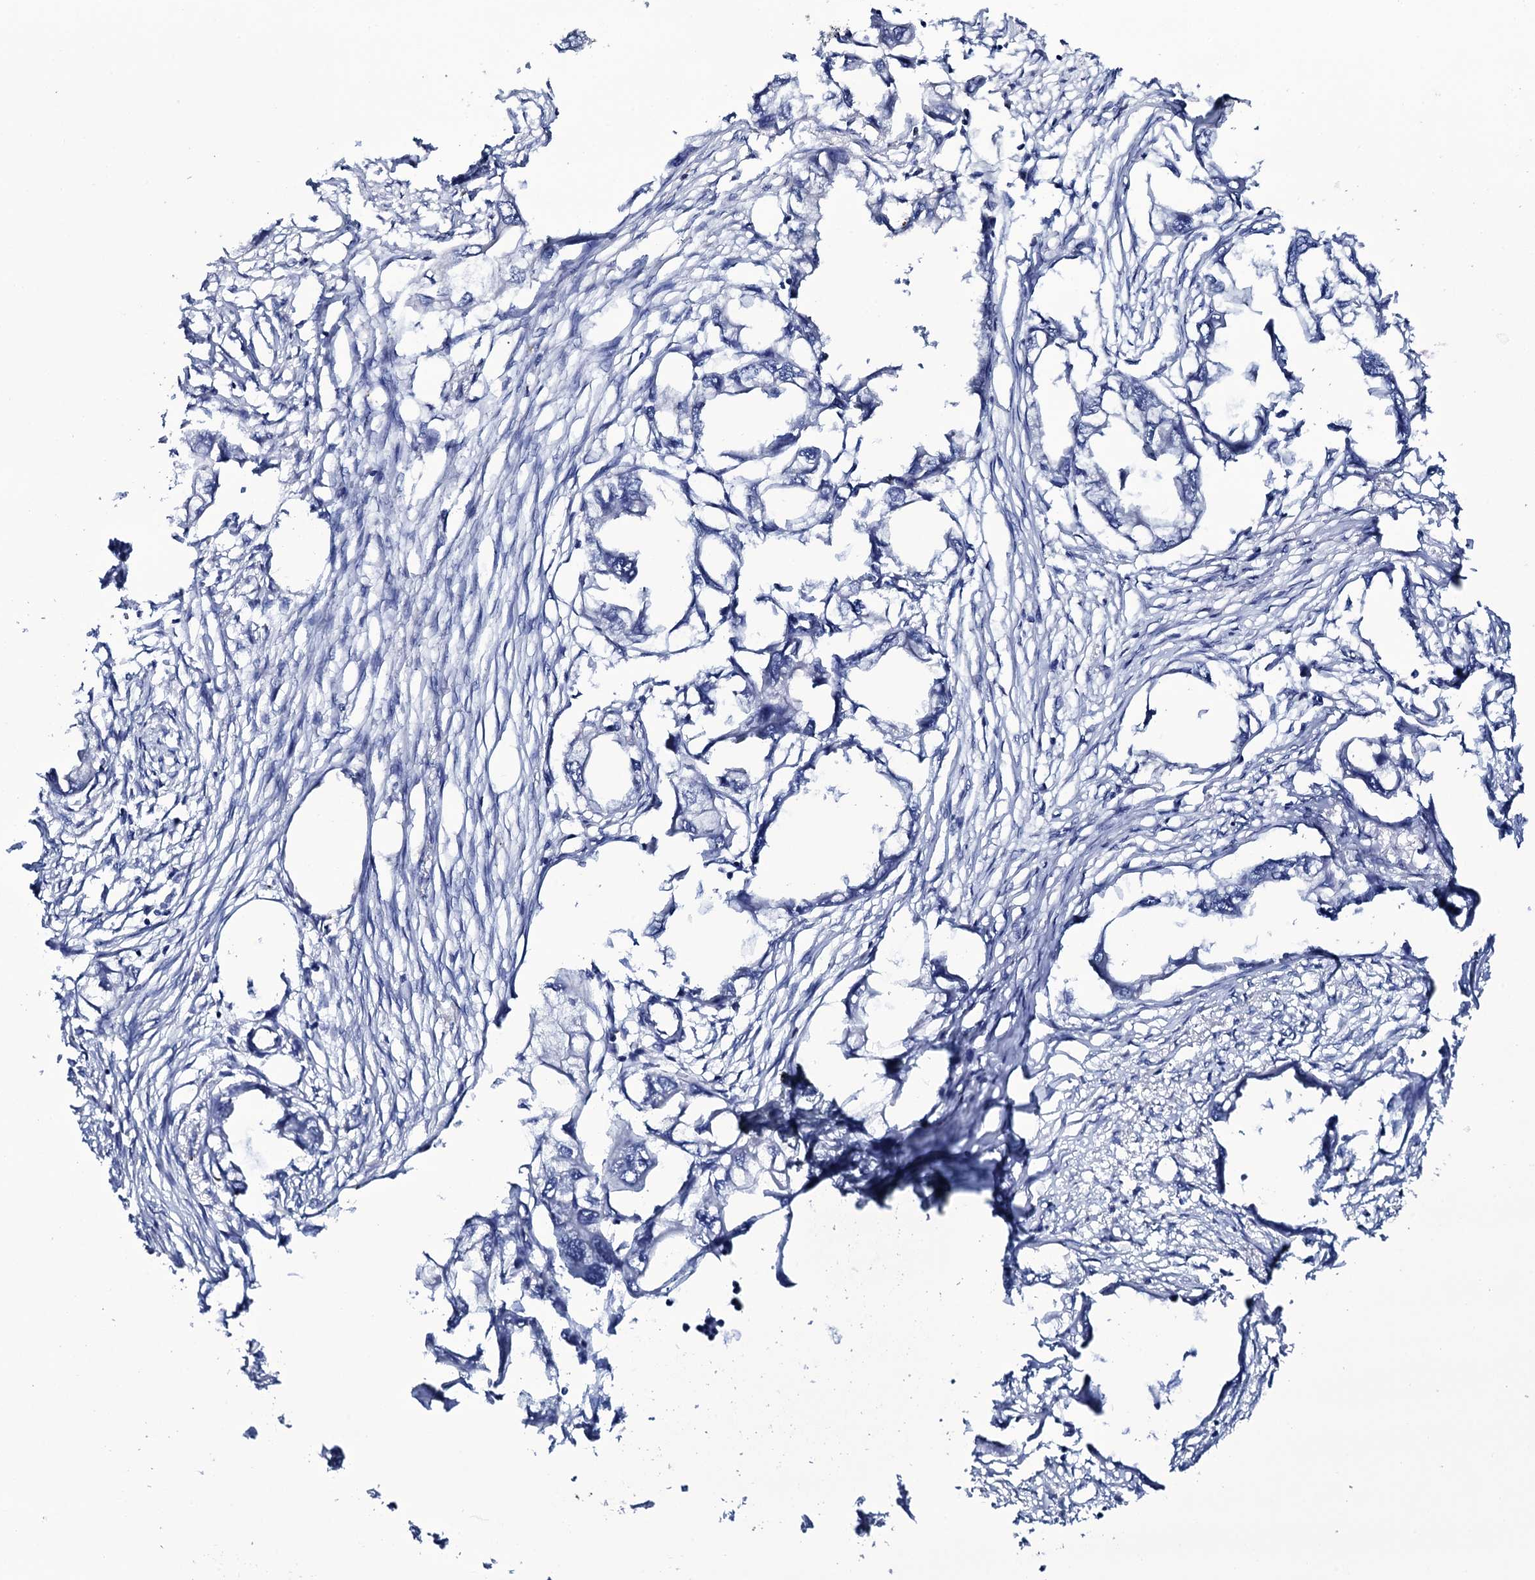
{"staining": {"intensity": "negative", "quantity": "none", "location": "none"}, "tissue": "endometrial cancer", "cell_type": "Tumor cells", "image_type": "cancer", "snomed": [{"axis": "morphology", "description": "Adenocarcinoma, NOS"}, {"axis": "morphology", "description": "Adenocarcinoma, metastatic, NOS"}, {"axis": "topography", "description": "Adipose tissue"}, {"axis": "topography", "description": "Endometrium"}], "caption": "Micrograph shows no protein staining in tumor cells of endometrial cancer (adenocarcinoma) tissue. Nuclei are stained in blue.", "gene": "BCL2L14", "patient": {"sex": "female", "age": 67}}